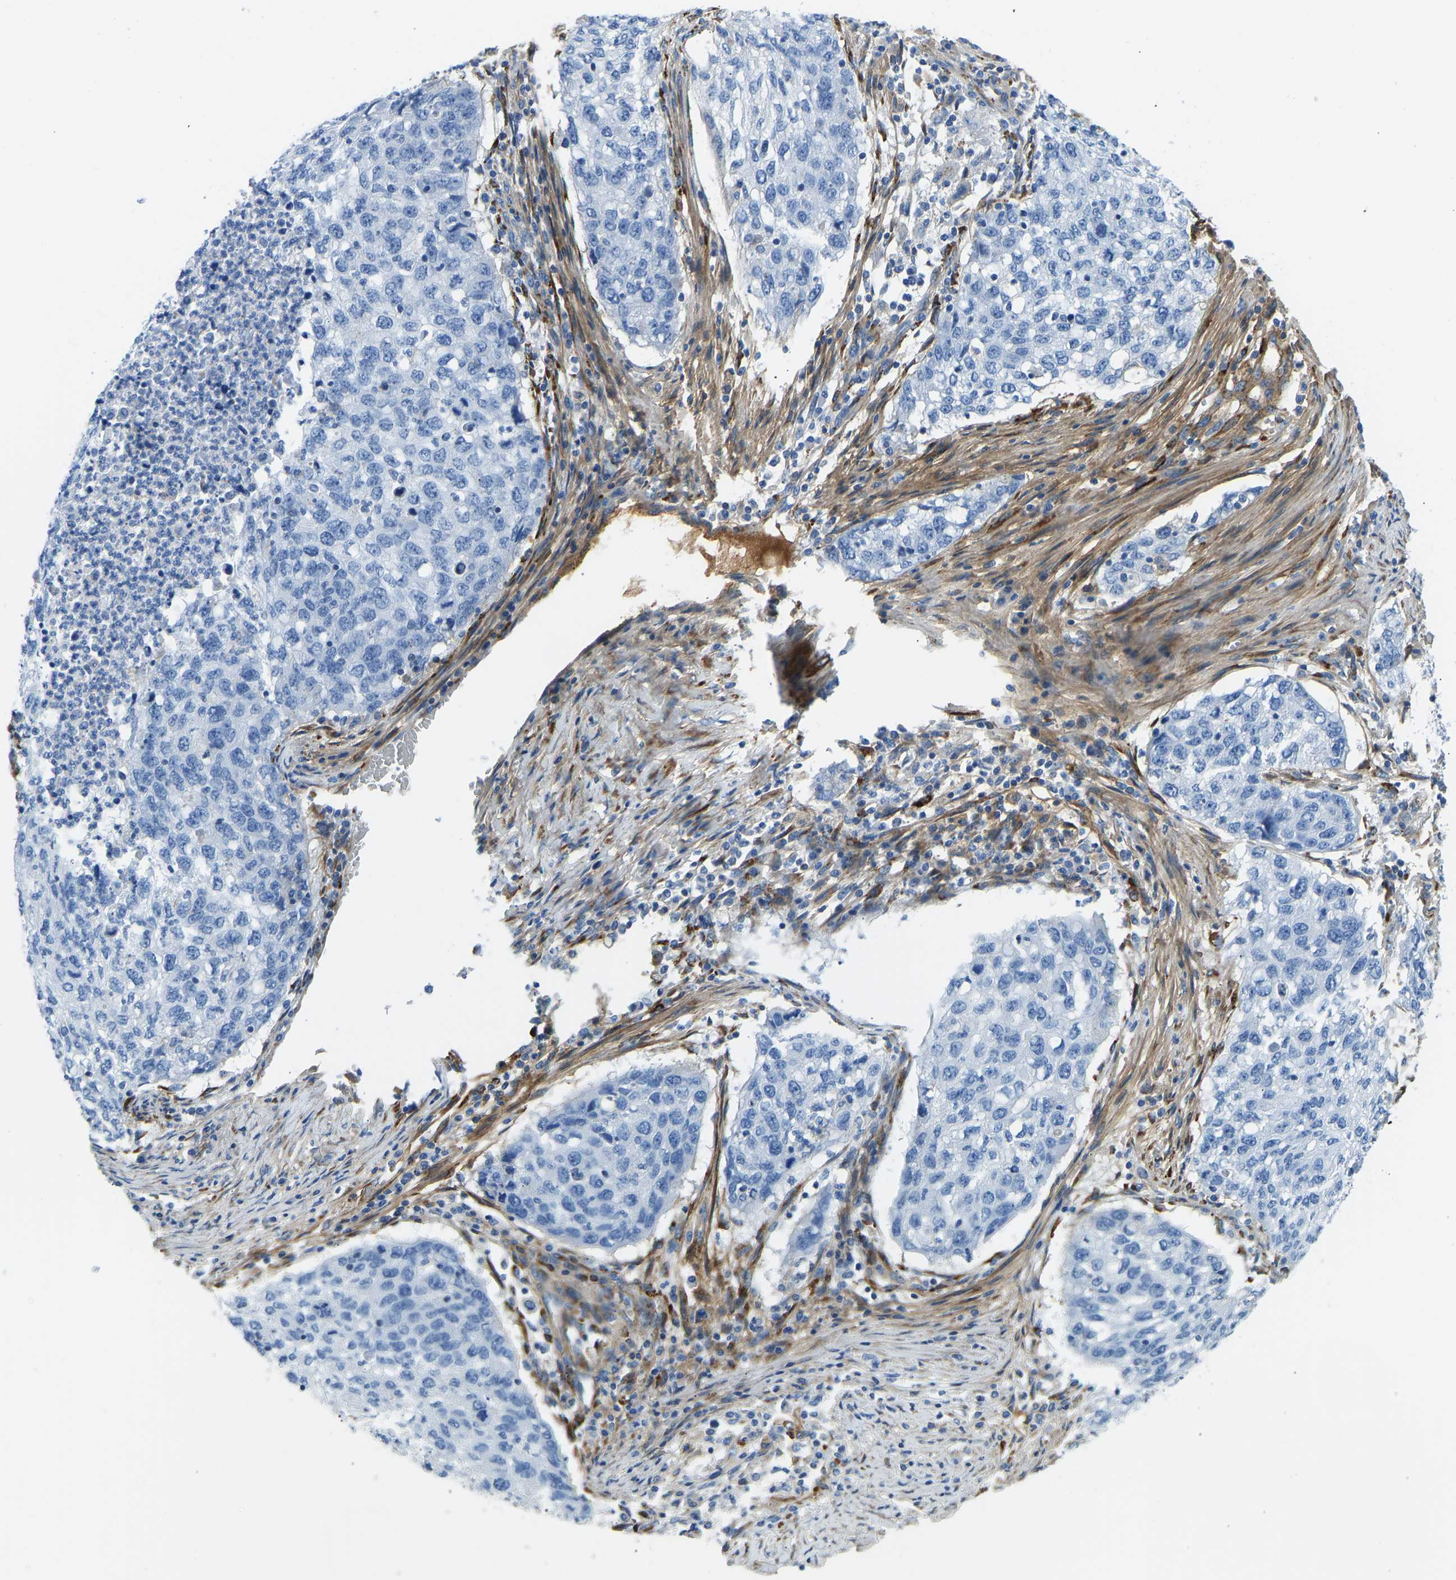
{"staining": {"intensity": "negative", "quantity": "none", "location": "none"}, "tissue": "lung cancer", "cell_type": "Tumor cells", "image_type": "cancer", "snomed": [{"axis": "morphology", "description": "Squamous cell carcinoma, NOS"}, {"axis": "topography", "description": "Lung"}], "caption": "Lung cancer (squamous cell carcinoma) was stained to show a protein in brown. There is no significant staining in tumor cells.", "gene": "COL15A1", "patient": {"sex": "female", "age": 63}}